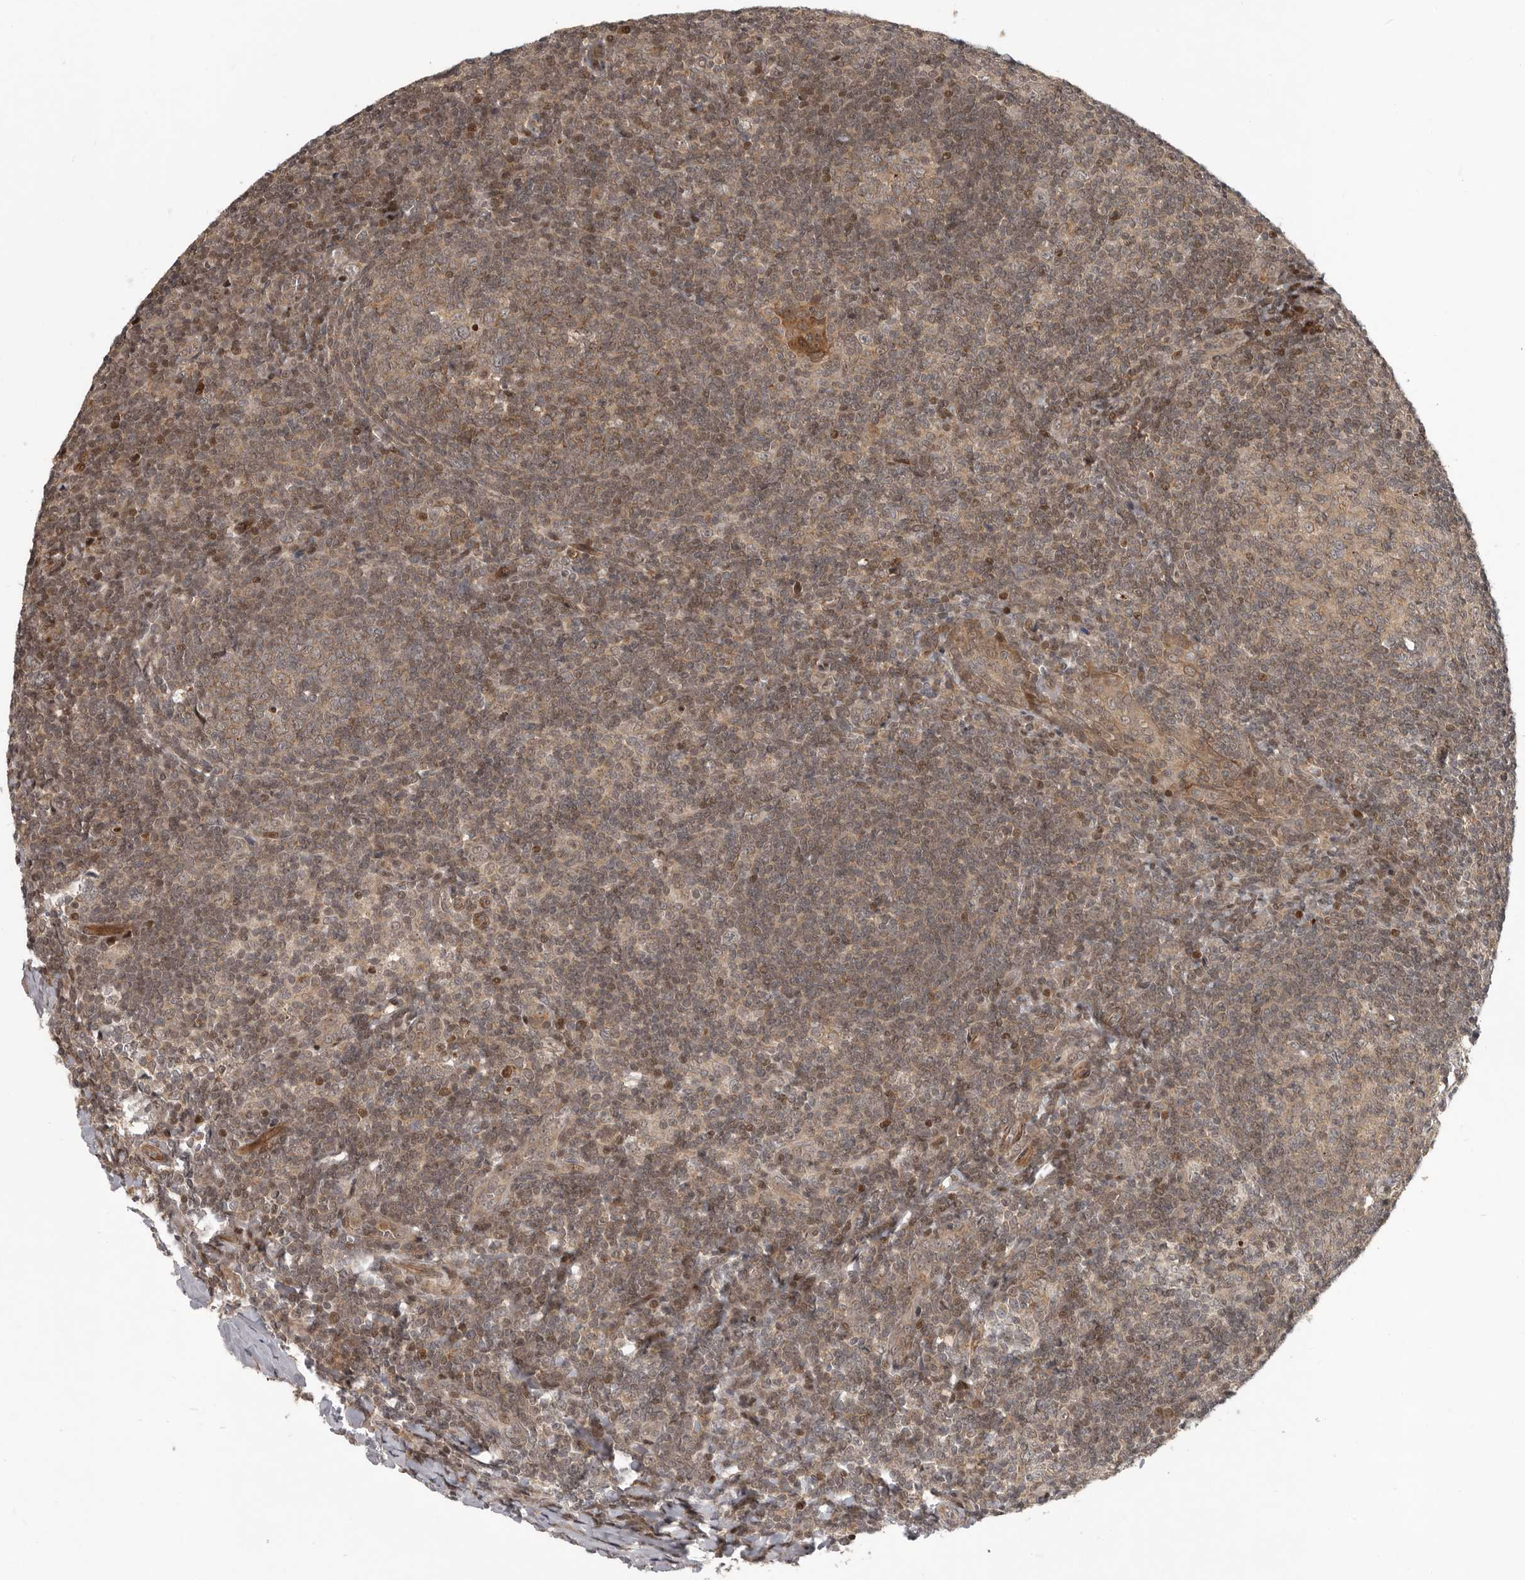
{"staining": {"intensity": "moderate", "quantity": "<25%", "location": "cytoplasmic/membranous,nuclear"}, "tissue": "tonsil", "cell_type": "Germinal center cells", "image_type": "normal", "snomed": [{"axis": "morphology", "description": "Normal tissue, NOS"}, {"axis": "topography", "description": "Tonsil"}], "caption": "A high-resolution image shows immunohistochemistry (IHC) staining of benign tonsil, which reveals moderate cytoplasmic/membranous,nuclear expression in about <25% of germinal center cells.", "gene": "RABIF", "patient": {"sex": "male", "age": 37}}